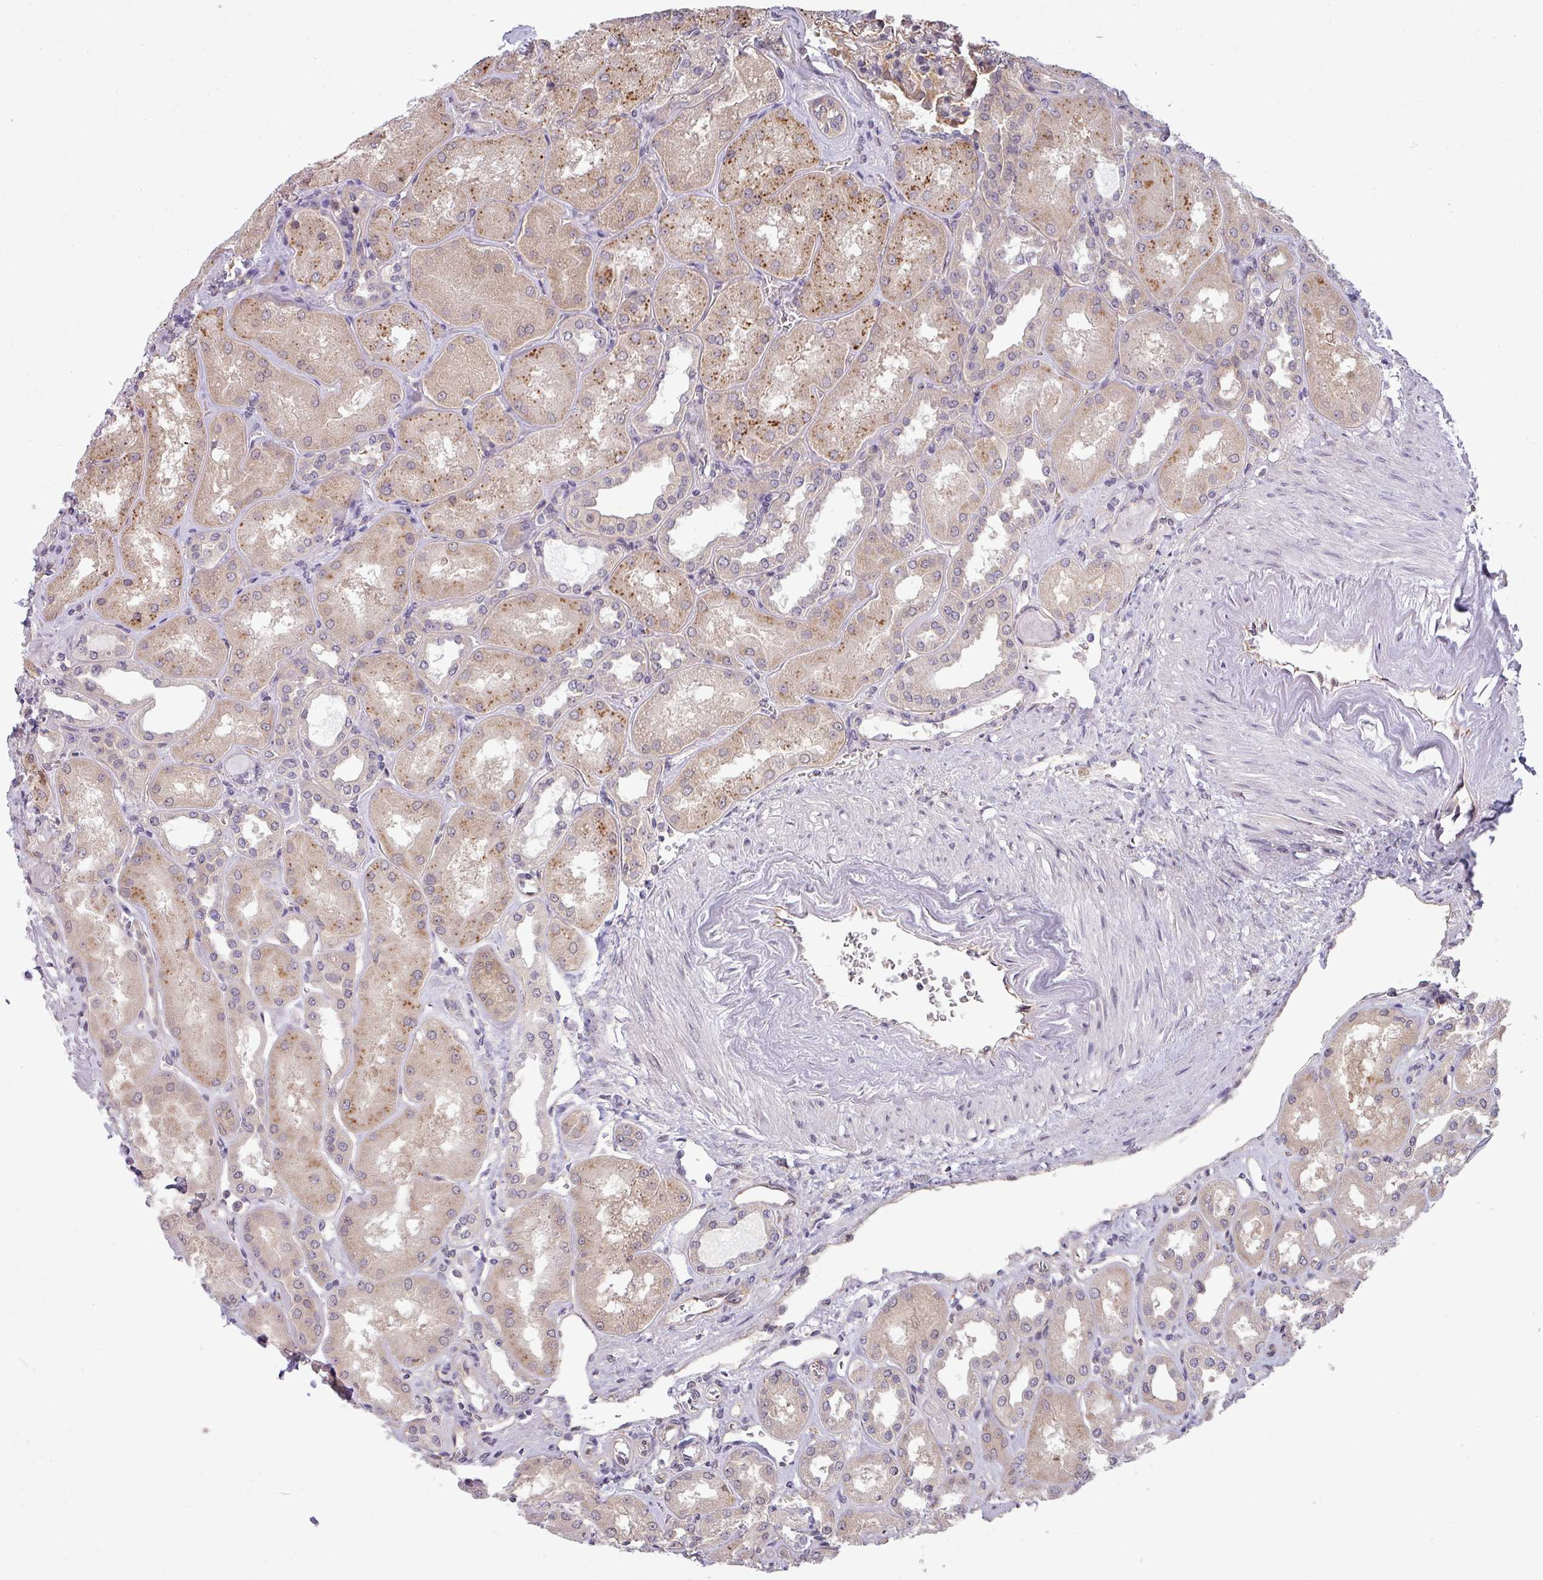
{"staining": {"intensity": "moderate", "quantity": "<25%", "location": "cytoplasmic/membranous"}, "tissue": "kidney", "cell_type": "Cells in glomeruli", "image_type": "normal", "snomed": [{"axis": "morphology", "description": "Normal tissue, NOS"}, {"axis": "topography", "description": "Kidney"}], "caption": "Immunohistochemical staining of benign human kidney shows <25% levels of moderate cytoplasmic/membranous protein expression in about <25% of cells in glomeruli. (DAB = brown stain, brightfield microscopy at high magnification).", "gene": "CCDC144A", "patient": {"sex": "male", "age": 61}}